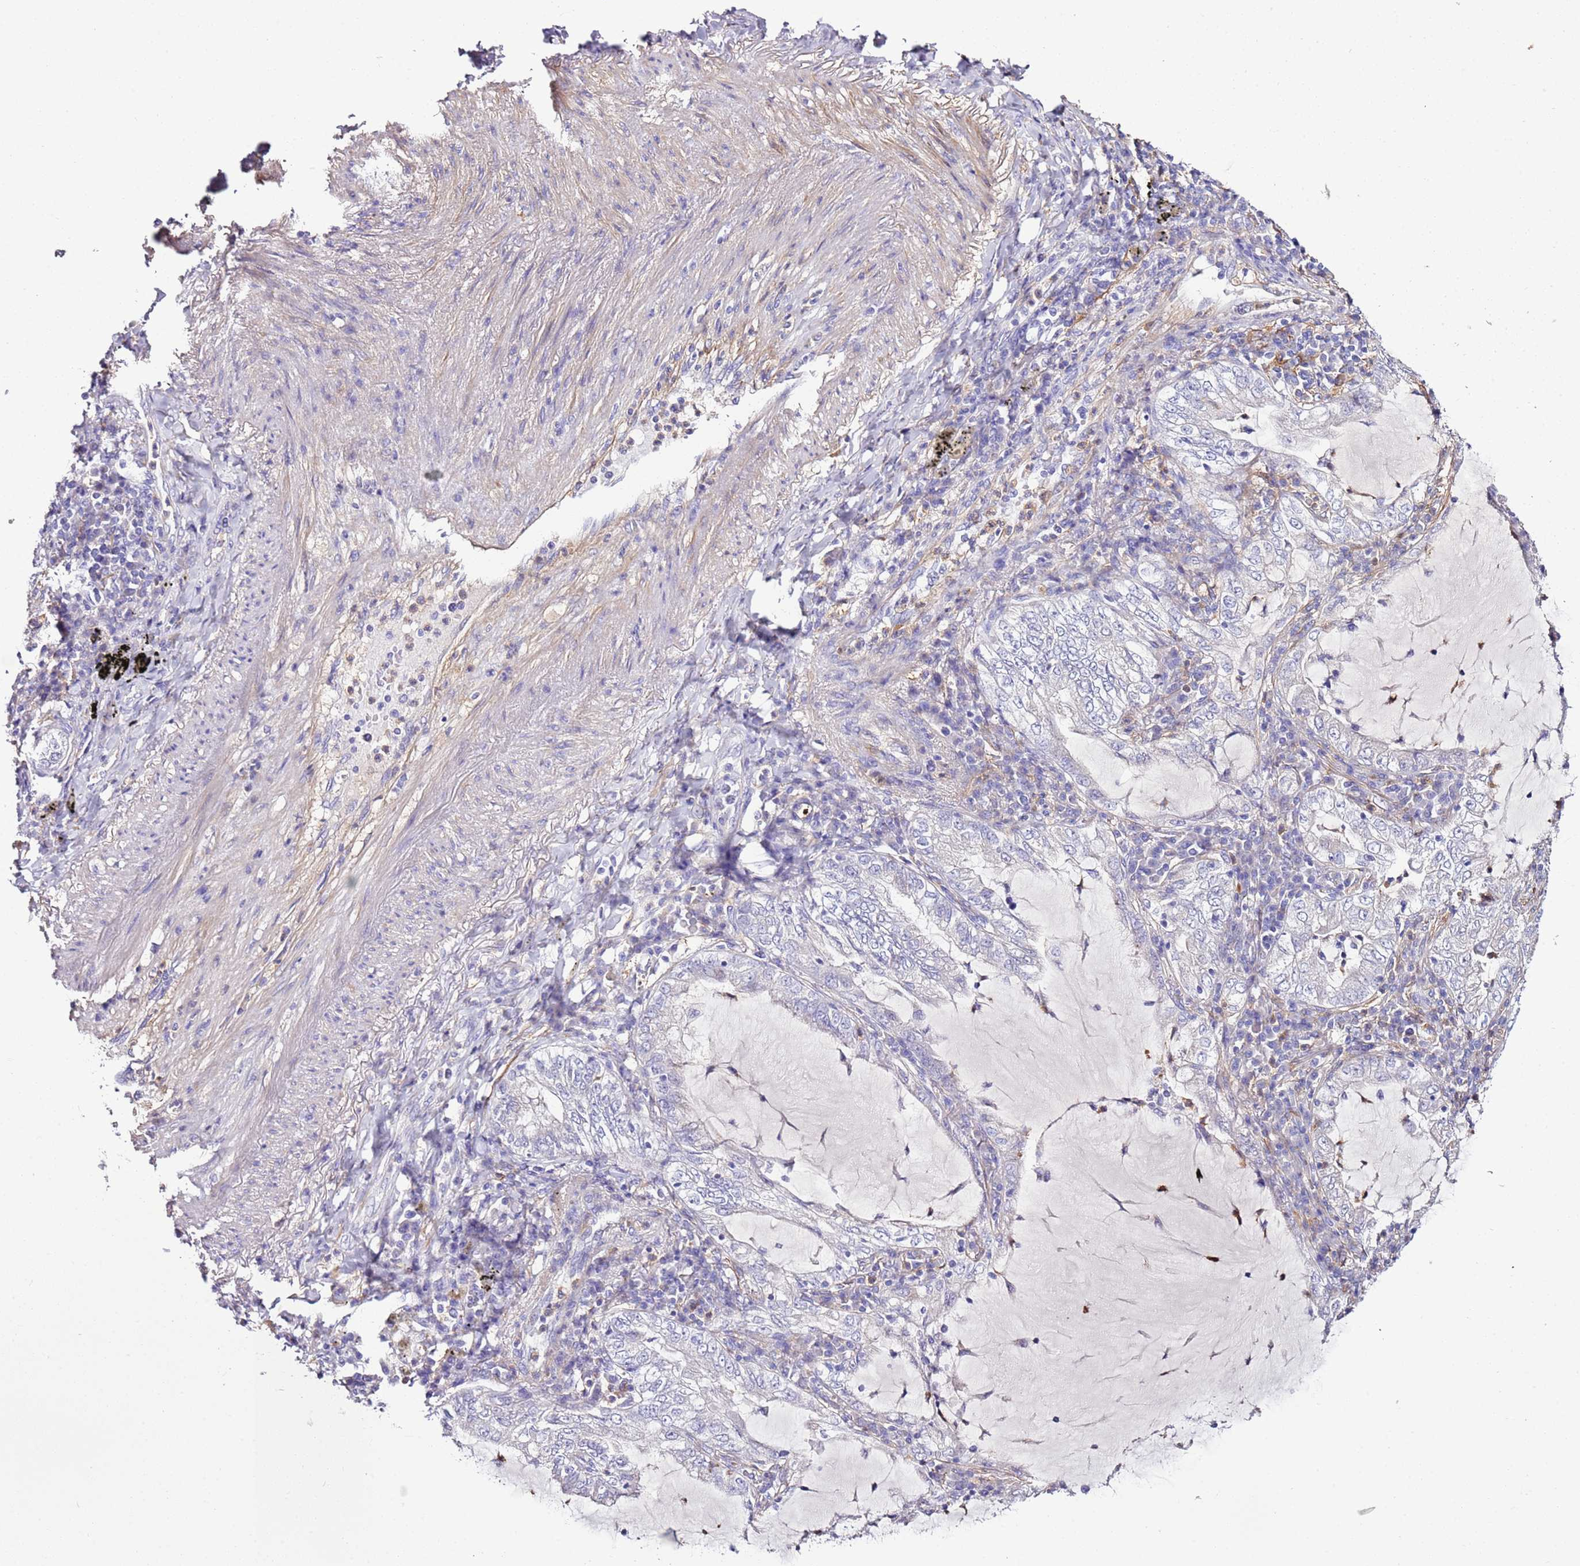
{"staining": {"intensity": "negative", "quantity": "none", "location": "none"}, "tissue": "lung cancer", "cell_type": "Tumor cells", "image_type": "cancer", "snomed": [{"axis": "morphology", "description": "Adenocarcinoma, NOS"}, {"axis": "topography", "description": "Lung"}], "caption": "This is an immunohistochemistry micrograph of lung cancer. There is no staining in tumor cells.", "gene": "FAM174C", "patient": {"sex": "female", "age": 73}}